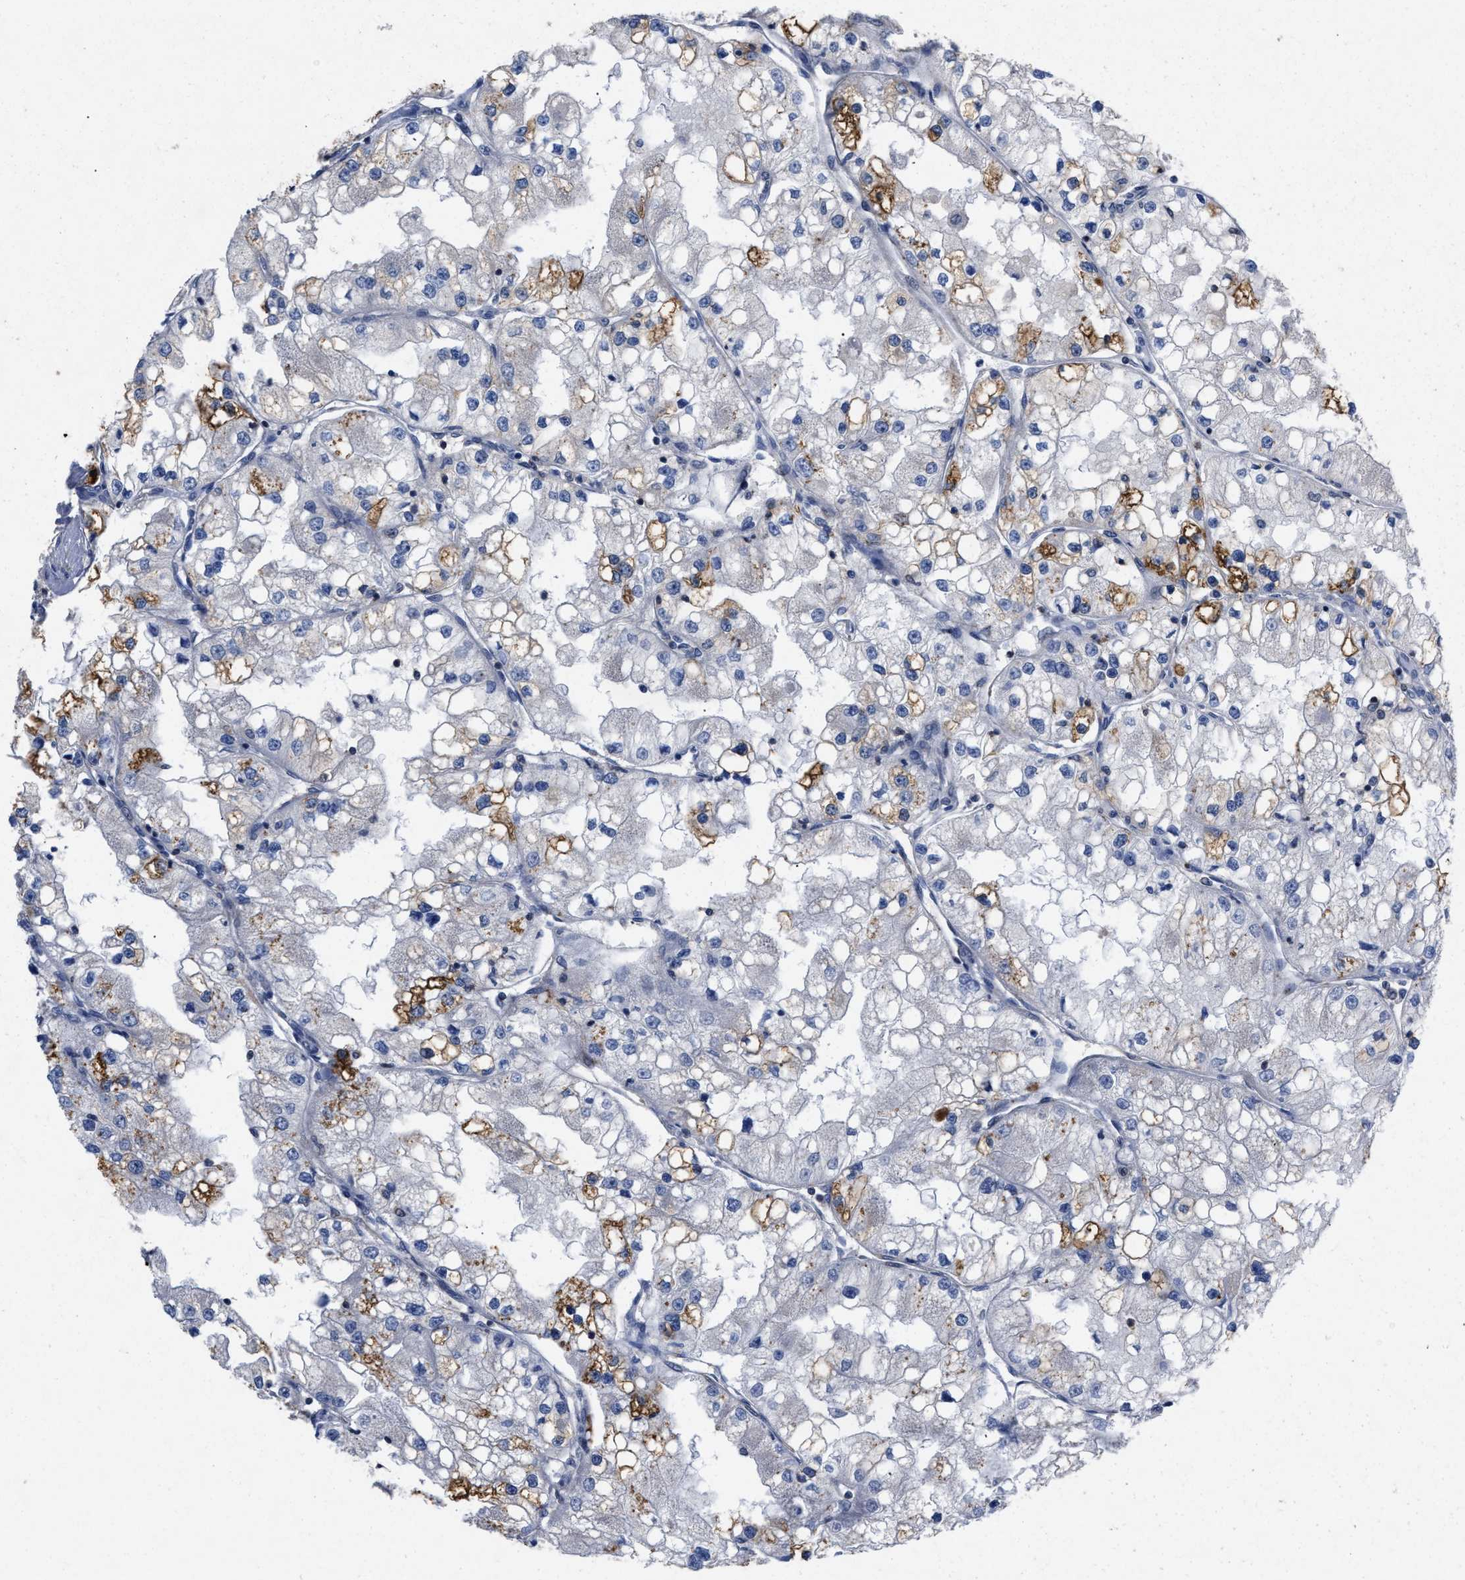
{"staining": {"intensity": "moderate", "quantity": "25%-75%", "location": "cytoplasmic/membranous"}, "tissue": "renal cancer", "cell_type": "Tumor cells", "image_type": "cancer", "snomed": [{"axis": "morphology", "description": "Adenocarcinoma, NOS"}, {"axis": "topography", "description": "Kidney"}], "caption": "An immunohistochemistry (IHC) histopathology image of neoplastic tissue is shown. Protein staining in brown shows moderate cytoplasmic/membranous positivity in renal adenocarcinoma within tumor cells.", "gene": "TMEM131", "patient": {"sex": "male", "age": 68}}